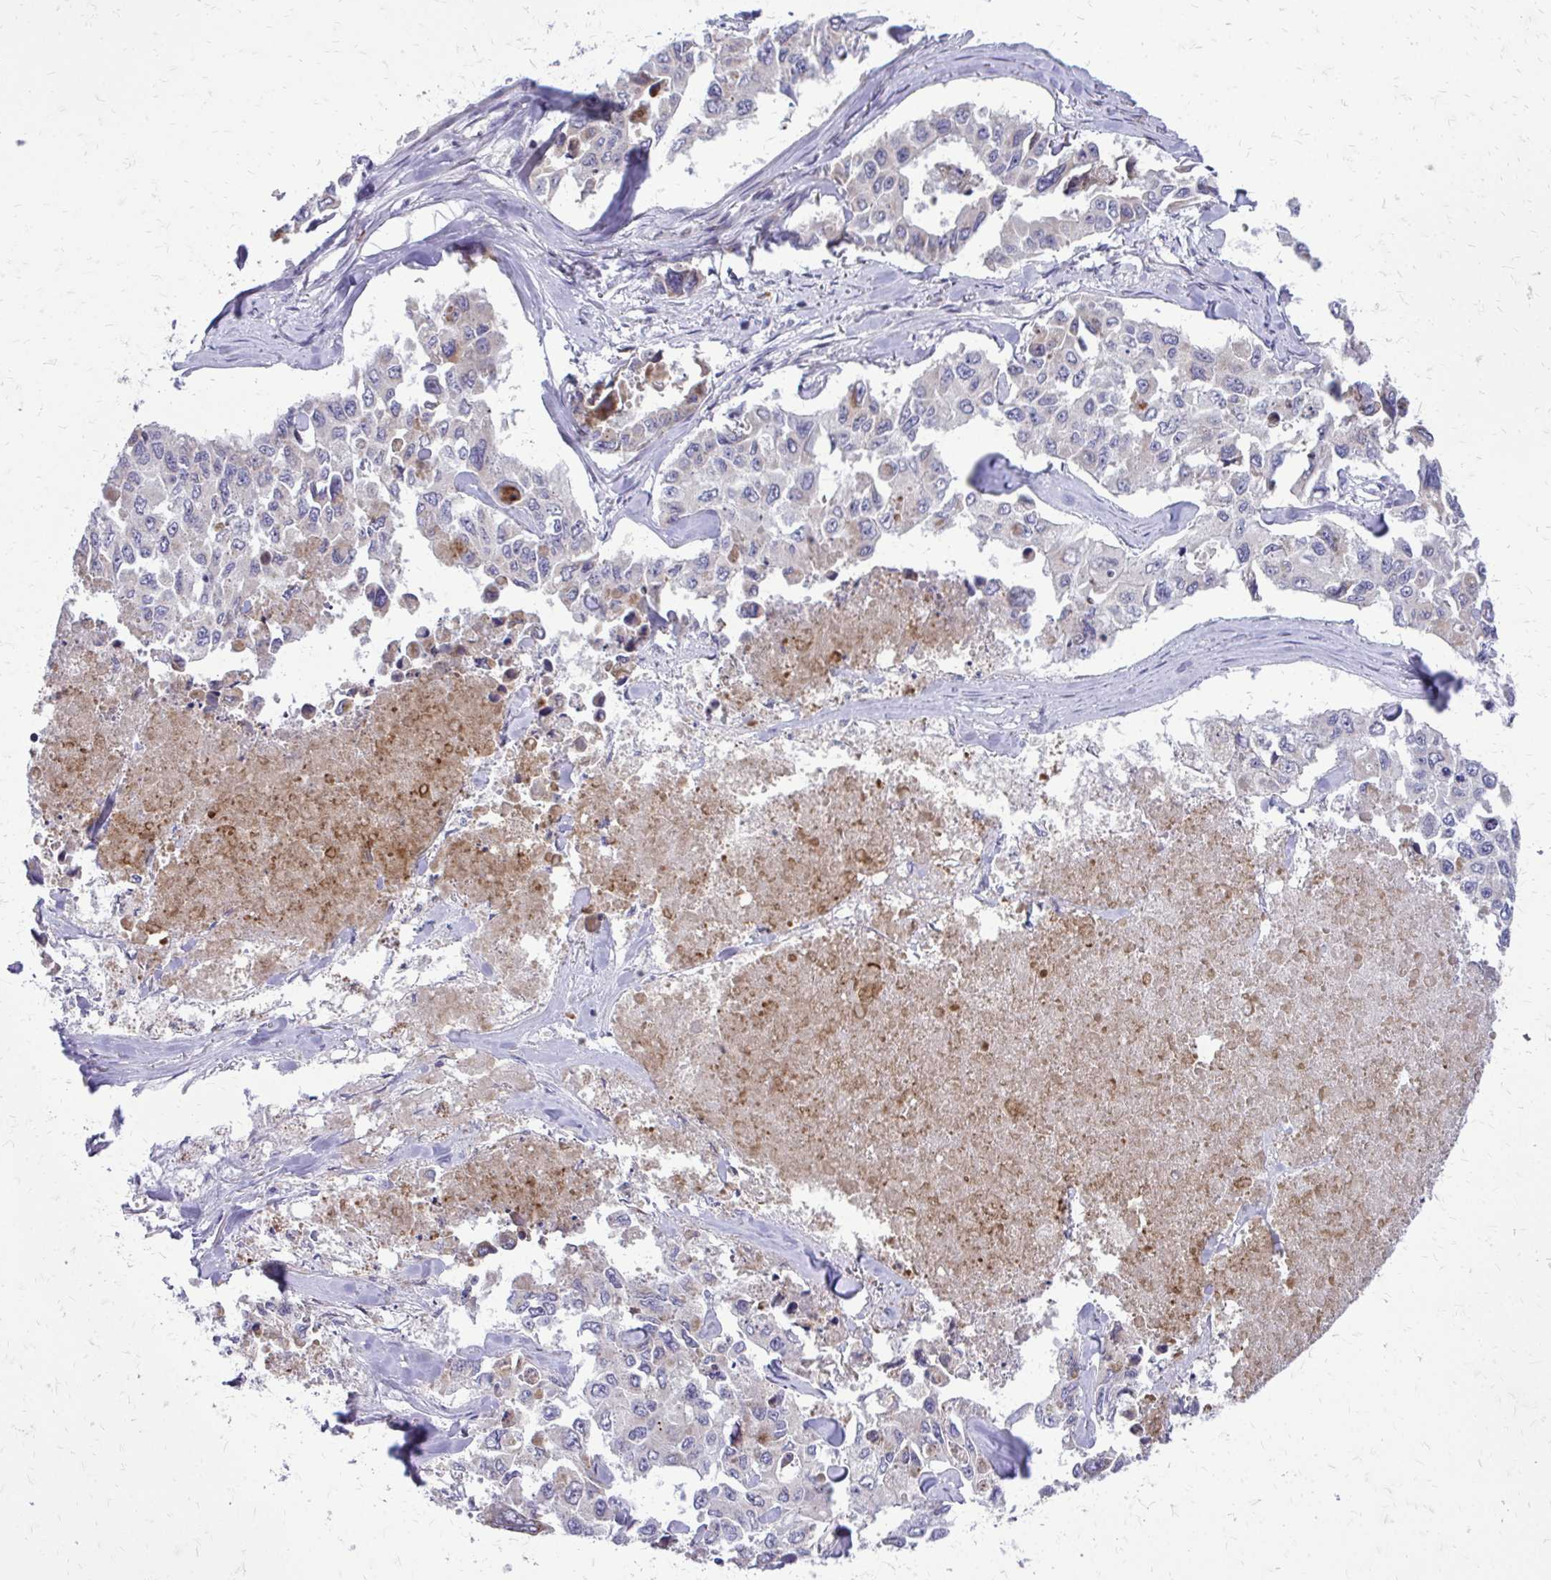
{"staining": {"intensity": "moderate", "quantity": "25%-75%", "location": "cytoplasmic/membranous"}, "tissue": "lung cancer", "cell_type": "Tumor cells", "image_type": "cancer", "snomed": [{"axis": "morphology", "description": "Adenocarcinoma, NOS"}, {"axis": "topography", "description": "Lung"}], "caption": "Protein expression analysis of lung cancer exhibits moderate cytoplasmic/membranous expression in about 25%-75% of tumor cells.", "gene": "FUNDC2", "patient": {"sex": "male", "age": 64}}